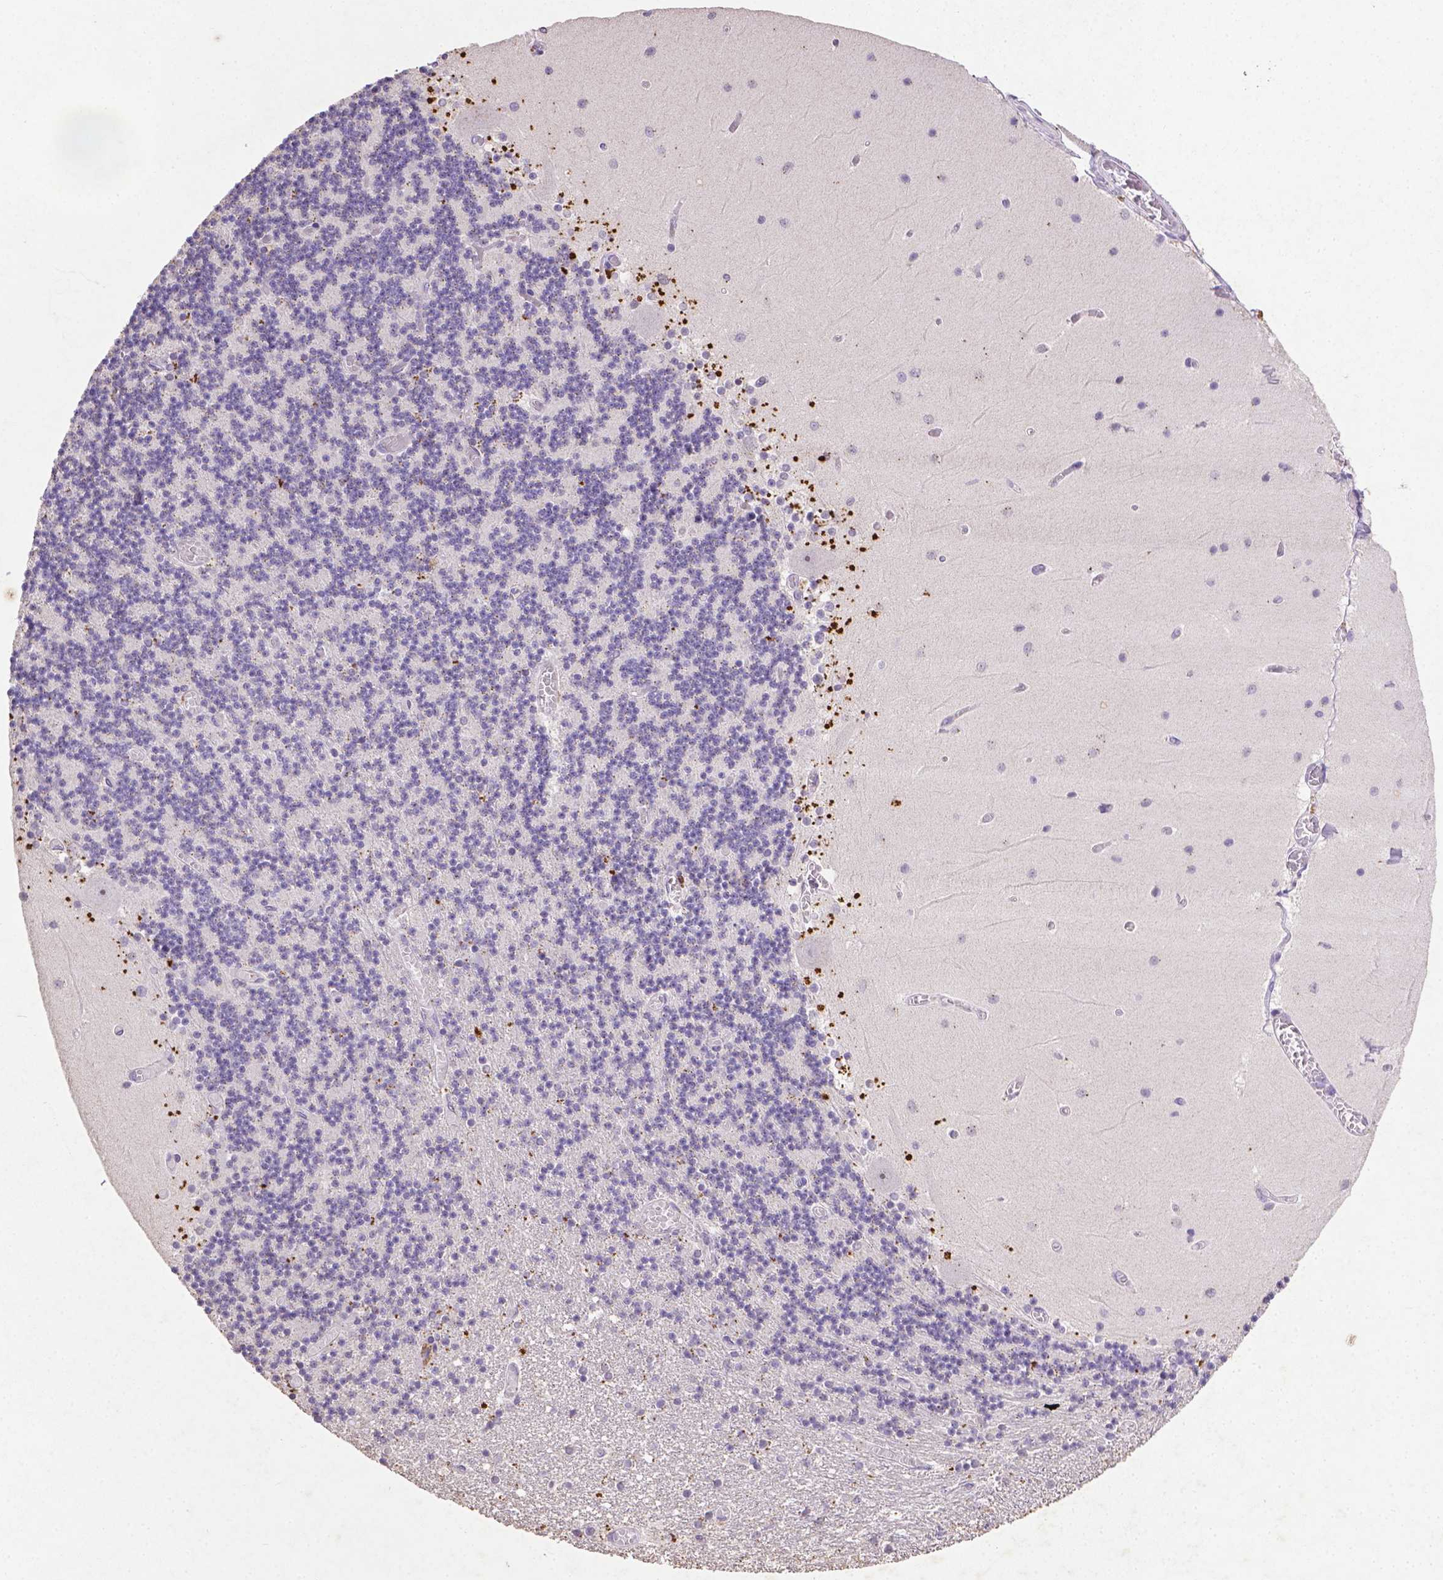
{"staining": {"intensity": "negative", "quantity": "none", "location": "none"}, "tissue": "cerebellum", "cell_type": "Cells in granular layer", "image_type": "normal", "snomed": [{"axis": "morphology", "description": "Normal tissue, NOS"}, {"axis": "topography", "description": "Cerebellum"}], "caption": "This histopathology image is of normal cerebellum stained with IHC to label a protein in brown with the nuclei are counter-stained blue. There is no positivity in cells in granular layer. (DAB (3,3'-diaminobenzidine) immunohistochemistry (IHC), high magnification).", "gene": "CDKN1A", "patient": {"sex": "female", "age": 28}}